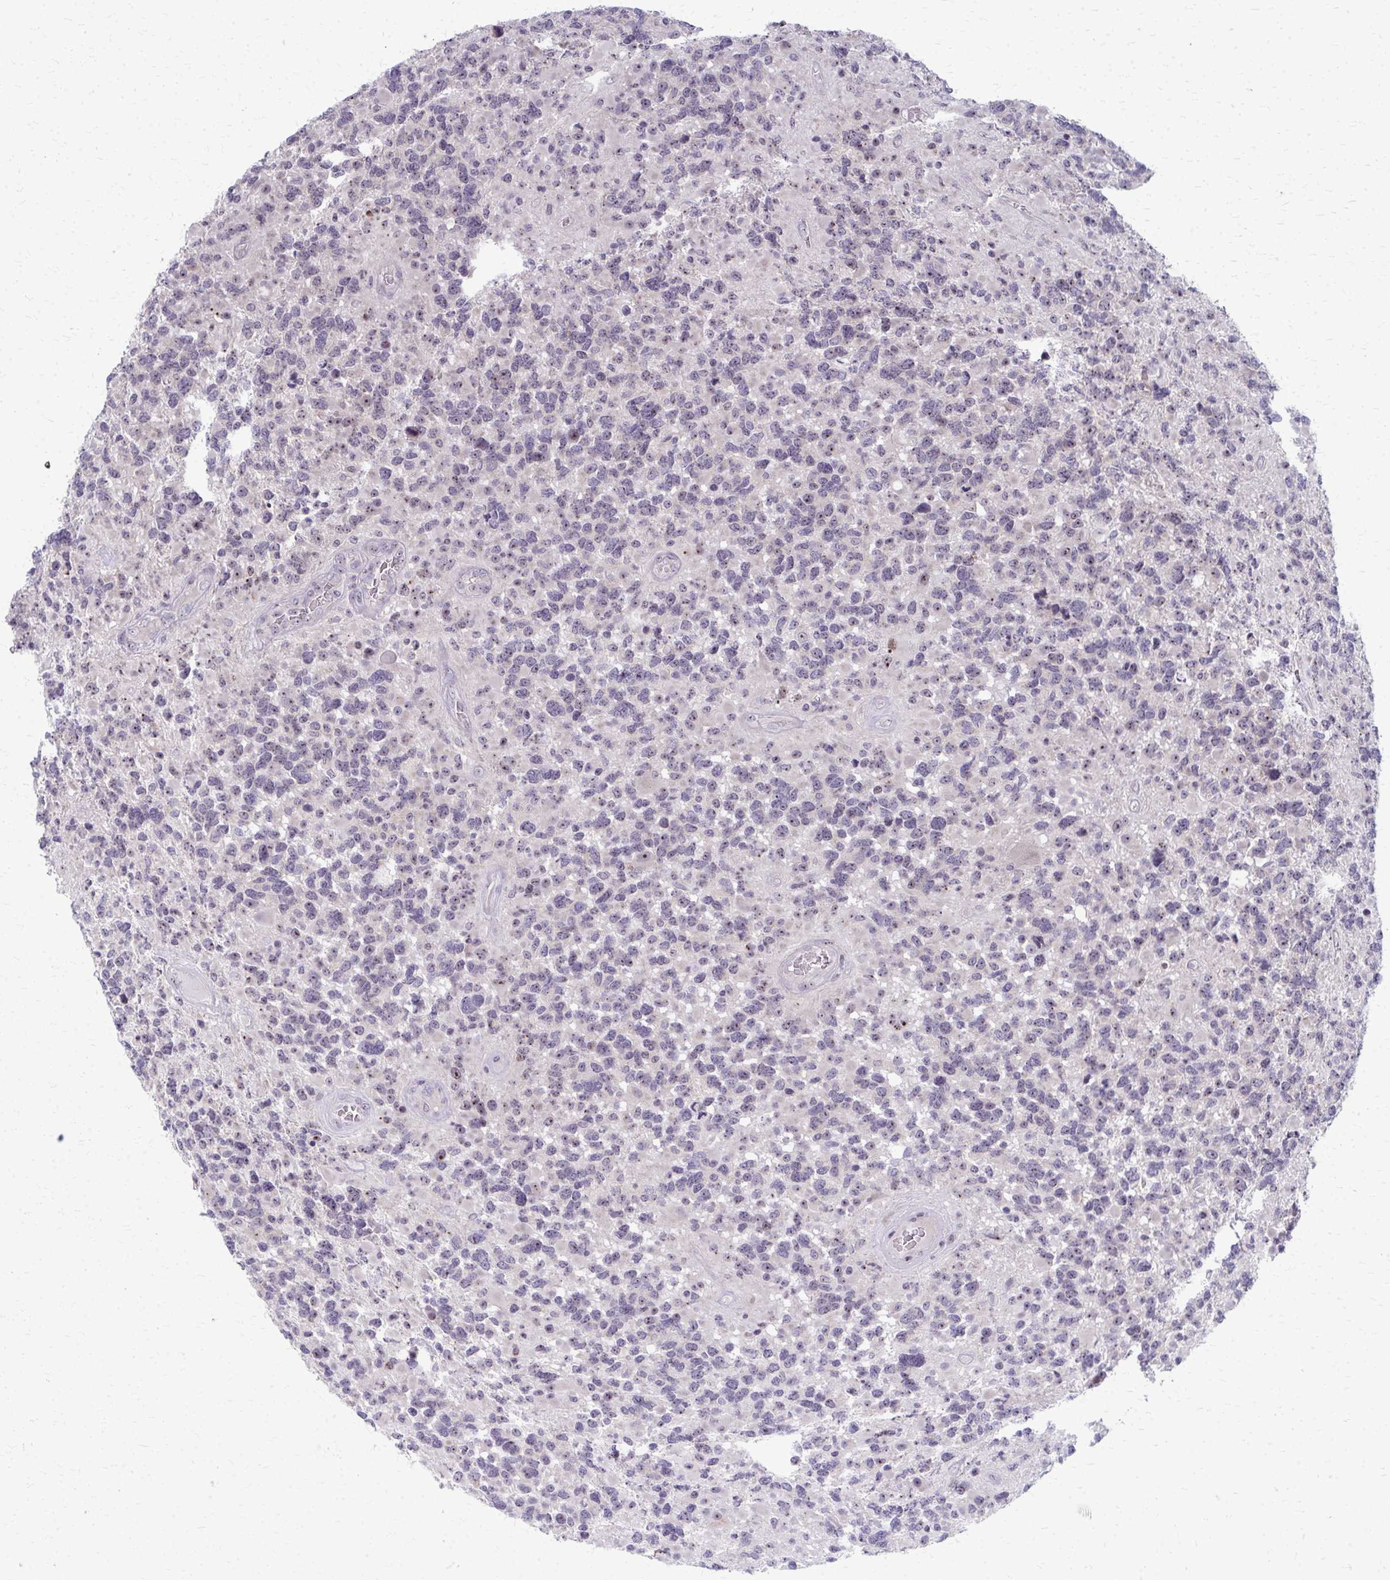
{"staining": {"intensity": "weak", "quantity": "25%-75%", "location": "nuclear"}, "tissue": "glioma", "cell_type": "Tumor cells", "image_type": "cancer", "snomed": [{"axis": "morphology", "description": "Glioma, malignant, High grade"}, {"axis": "topography", "description": "Brain"}], "caption": "An image of glioma stained for a protein displays weak nuclear brown staining in tumor cells.", "gene": "NUDT16", "patient": {"sex": "female", "age": 40}}